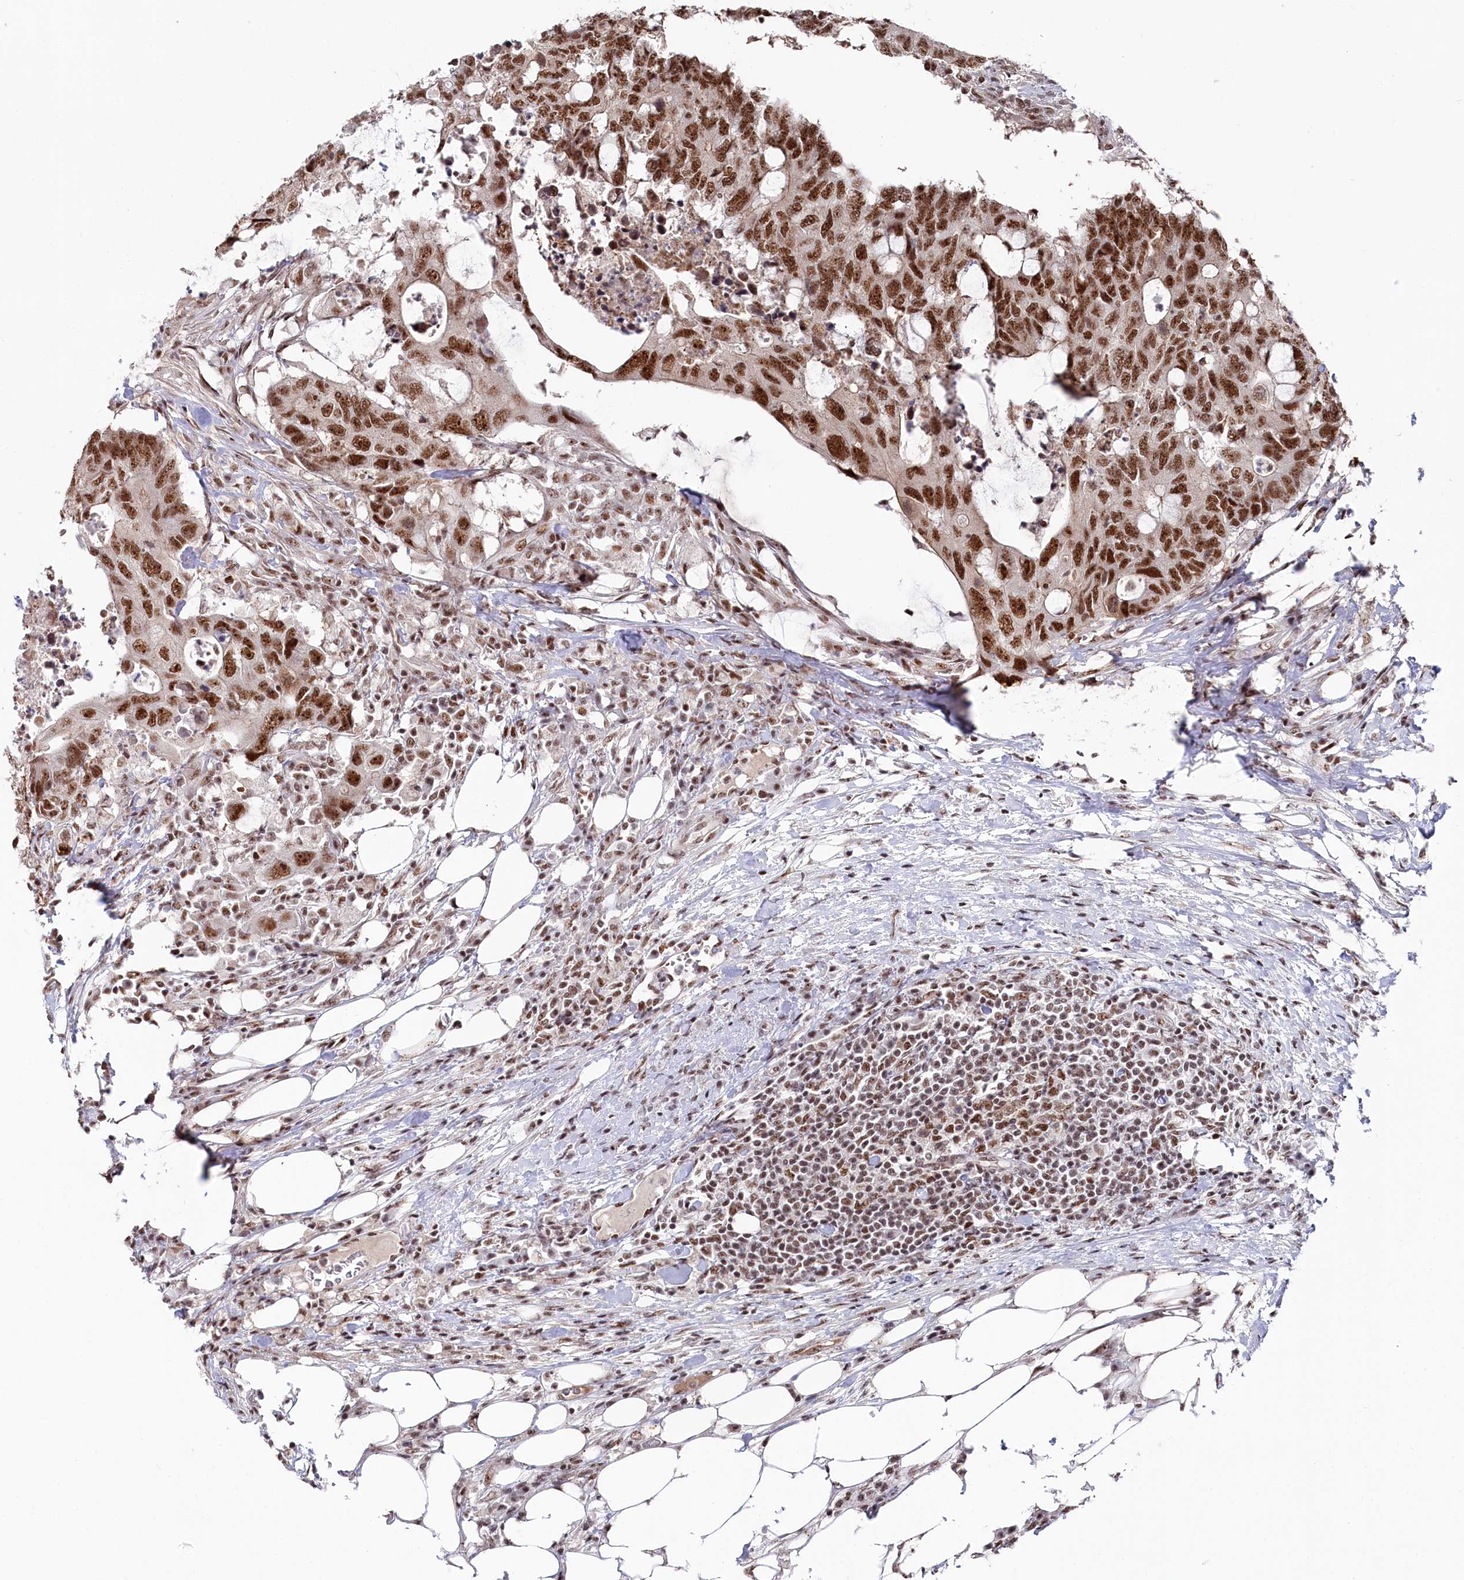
{"staining": {"intensity": "strong", "quantity": ">75%", "location": "nuclear"}, "tissue": "colorectal cancer", "cell_type": "Tumor cells", "image_type": "cancer", "snomed": [{"axis": "morphology", "description": "Adenocarcinoma, NOS"}, {"axis": "topography", "description": "Colon"}], "caption": "Immunohistochemical staining of colorectal cancer demonstrates high levels of strong nuclear protein staining in approximately >75% of tumor cells.", "gene": "POLR2H", "patient": {"sex": "male", "age": 71}}